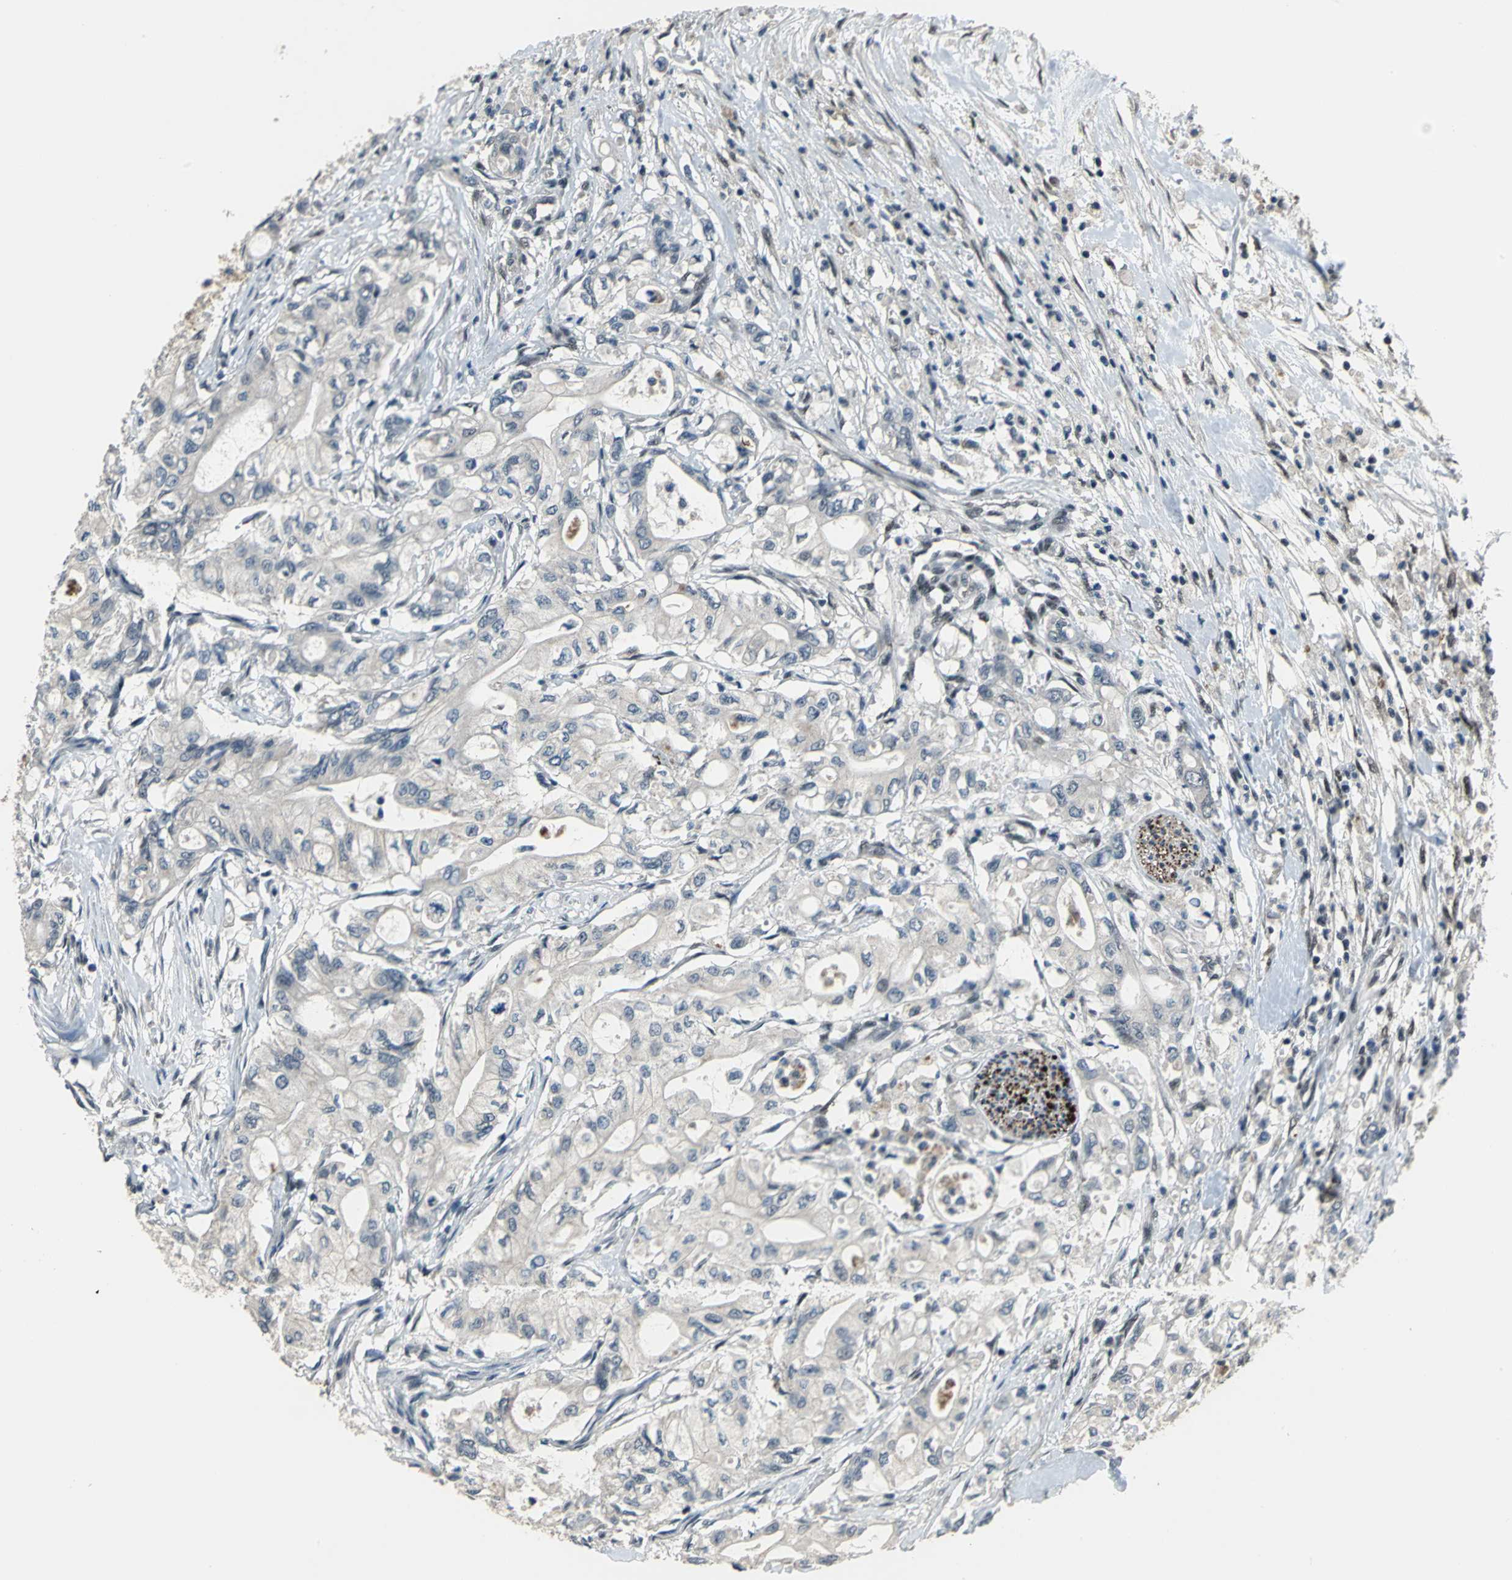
{"staining": {"intensity": "negative", "quantity": "none", "location": "none"}, "tissue": "pancreatic cancer", "cell_type": "Tumor cells", "image_type": "cancer", "snomed": [{"axis": "morphology", "description": "Adenocarcinoma, NOS"}, {"axis": "topography", "description": "Pancreas"}], "caption": "Immunohistochemistry (IHC) photomicrograph of adenocarcinoma (pancreatic) stained for a protein (brown), which reveals no expression in tumor cells.", "gene": "ELF2", "patient": {"sex": "male", "age": 79}}